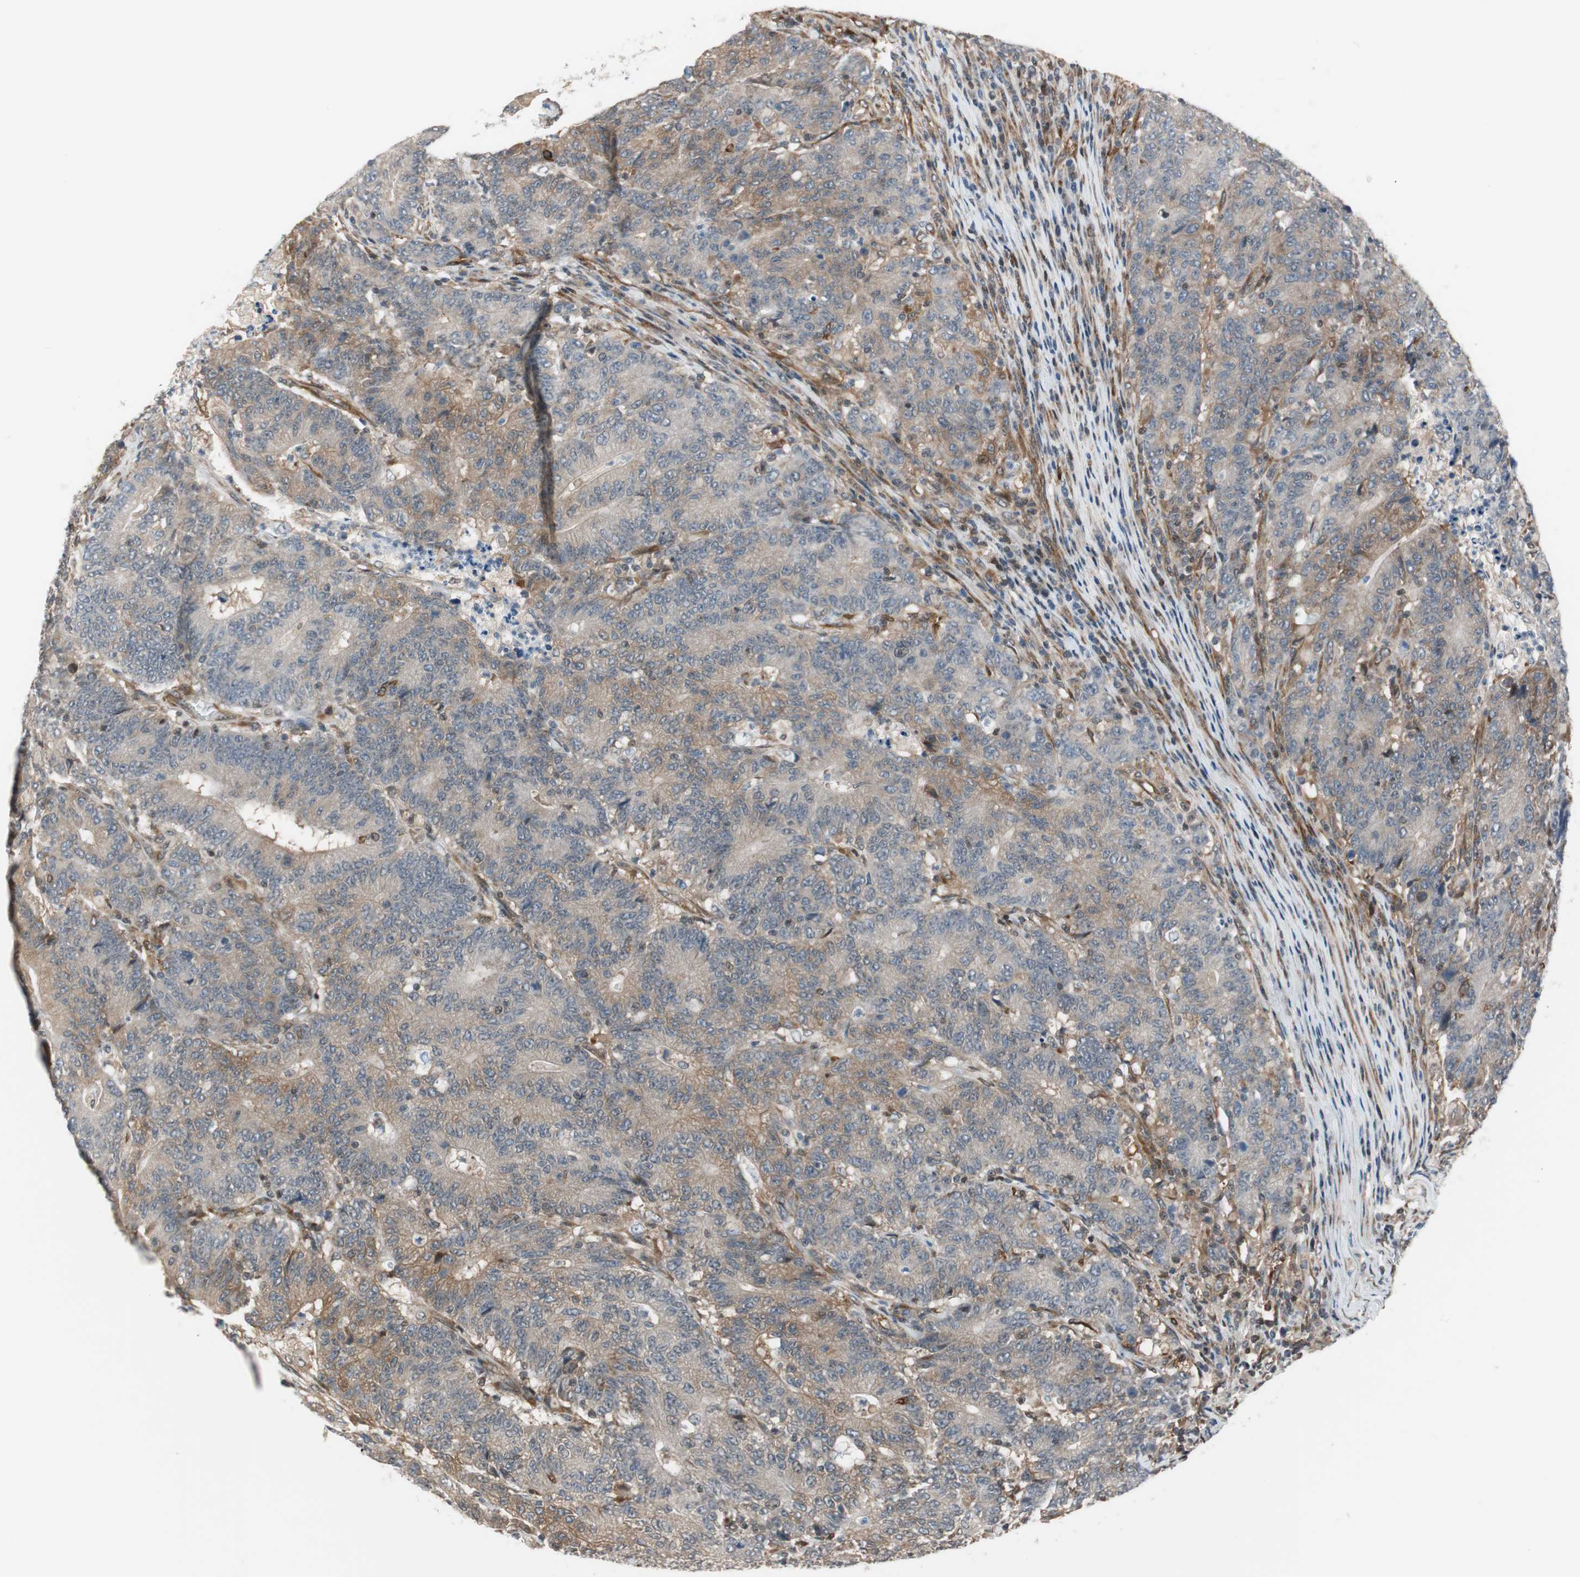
{"staining": {"intensity": "weak", "quantity": "25%-75%", "location": "cytoplasmic/membranous"}, "tissue": "colorectal cancer", "cell_type": "Tumor cells", "image_type": "cancer", "snomed": [{"axis": "morphology", "description": "Normal tissue, NOS"}, {"axis": "morphology", "description": "Adenocarcinoma, NOS"}, {"axis": "topography", "description": "Colon"}], "caption": "Immunohistochemical staining of colorectal cancer shows low levels of weak cytoplasmic/membranous staining in about 25%-75% of tumor cells.", "gene": "ZNF512B", "patient": {"sex": "female", "age": 75}}